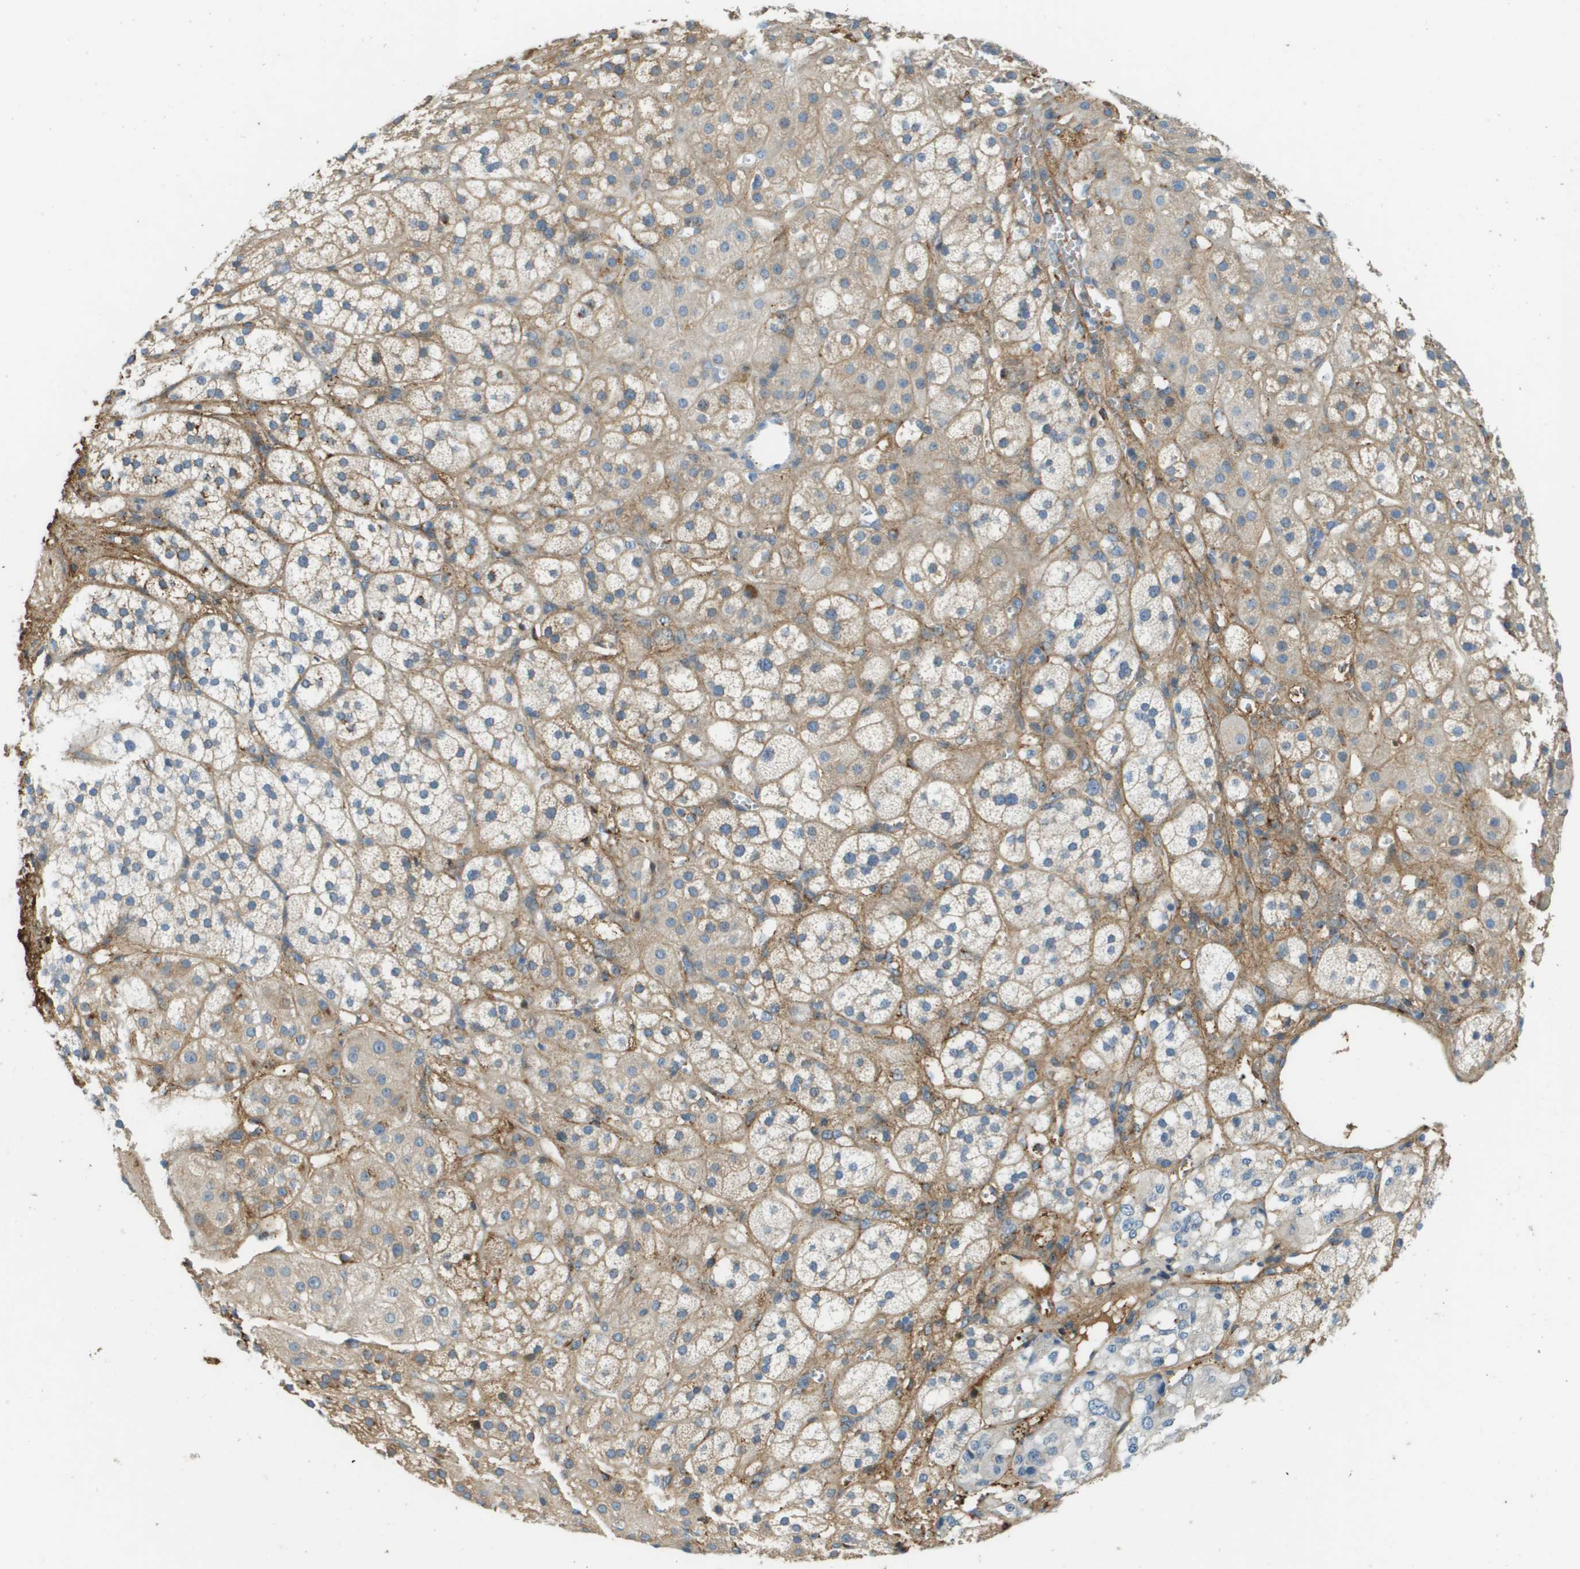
{"staining": {"intensity": "weak", "quantity": ">75%", "location": "cytoplasmic/membranous"}, "tissue": "adrenal gland", "cell_type": "Glandular cells", "image_type": "normal", "snomed": [{"axis": "morphology", "description": "Normal tissue, NOS"}, {"axis": "topography", "description": "Adrenal gland"}], "caption": "Immunohistochemical staining of unremarkable adrenal gland reveals low levels of weak cytoplasmic/membranous expression in about >75% of glandular cells.", "gene": "DCN", "patient": {"sex": "male", "age": 56}}